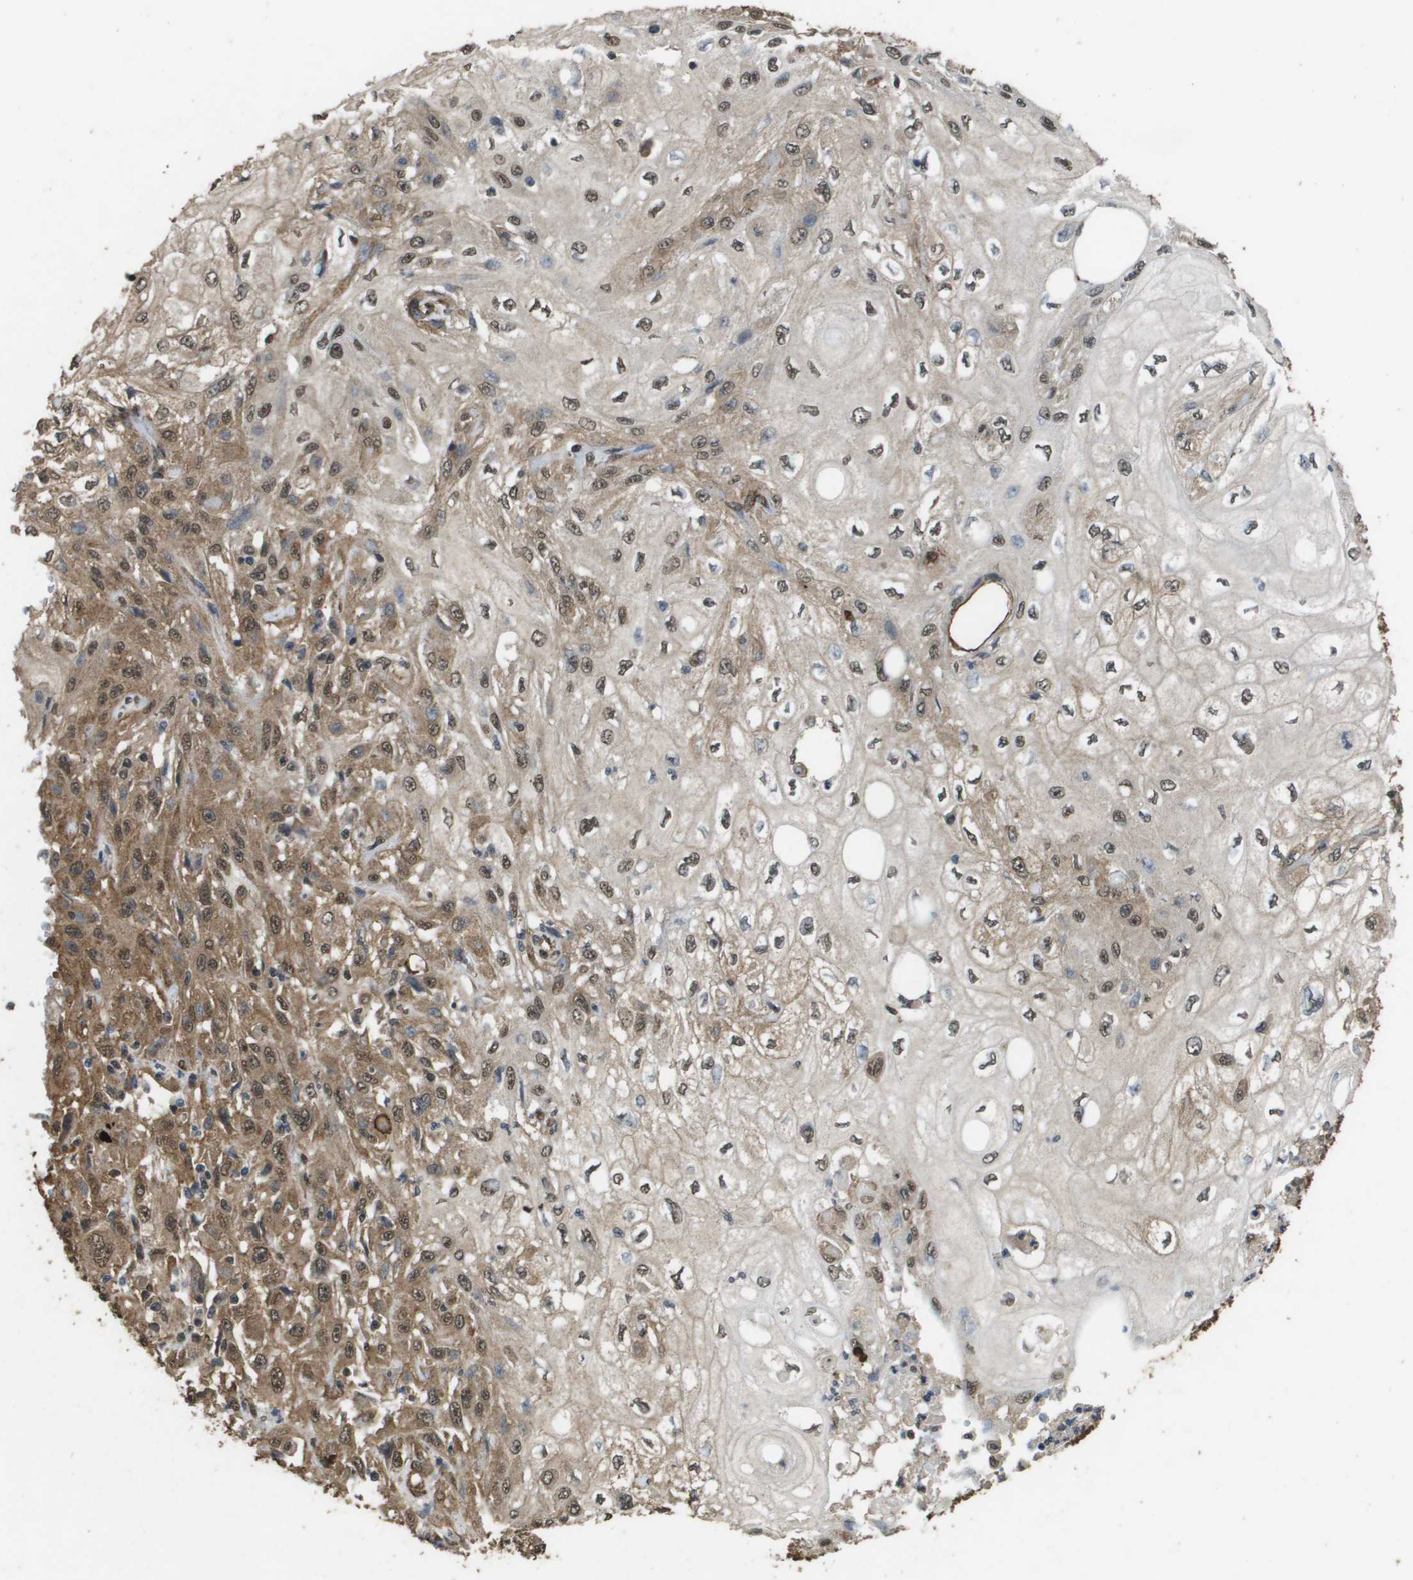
{"staining": {"intensity": "moderate", "quantity": ">75%", "location": "cytoplasmic/membranous,nuclear"}, "tissue": "skin cancer", "cell_type": "Tumor cells", "image_type": "cancer", "snomed": [{"axis": "morphology", "description": "Squamous cell carcinoma, NOS"}, {"axis": "topography", "description": "Skin"}], "caption": "Protein staining of skin cancer (squamous cell carcinoma) tissue shows moderate cytoplasmic/membranous and nuclear expression in about >75% of tumor cells. (DAB (3,3'-diaminobenzidine) IHC, brown staining for protein, blue staining for nuclei).", "gene": "AAMP", "patient": {"sex": "male", "age": 75}}